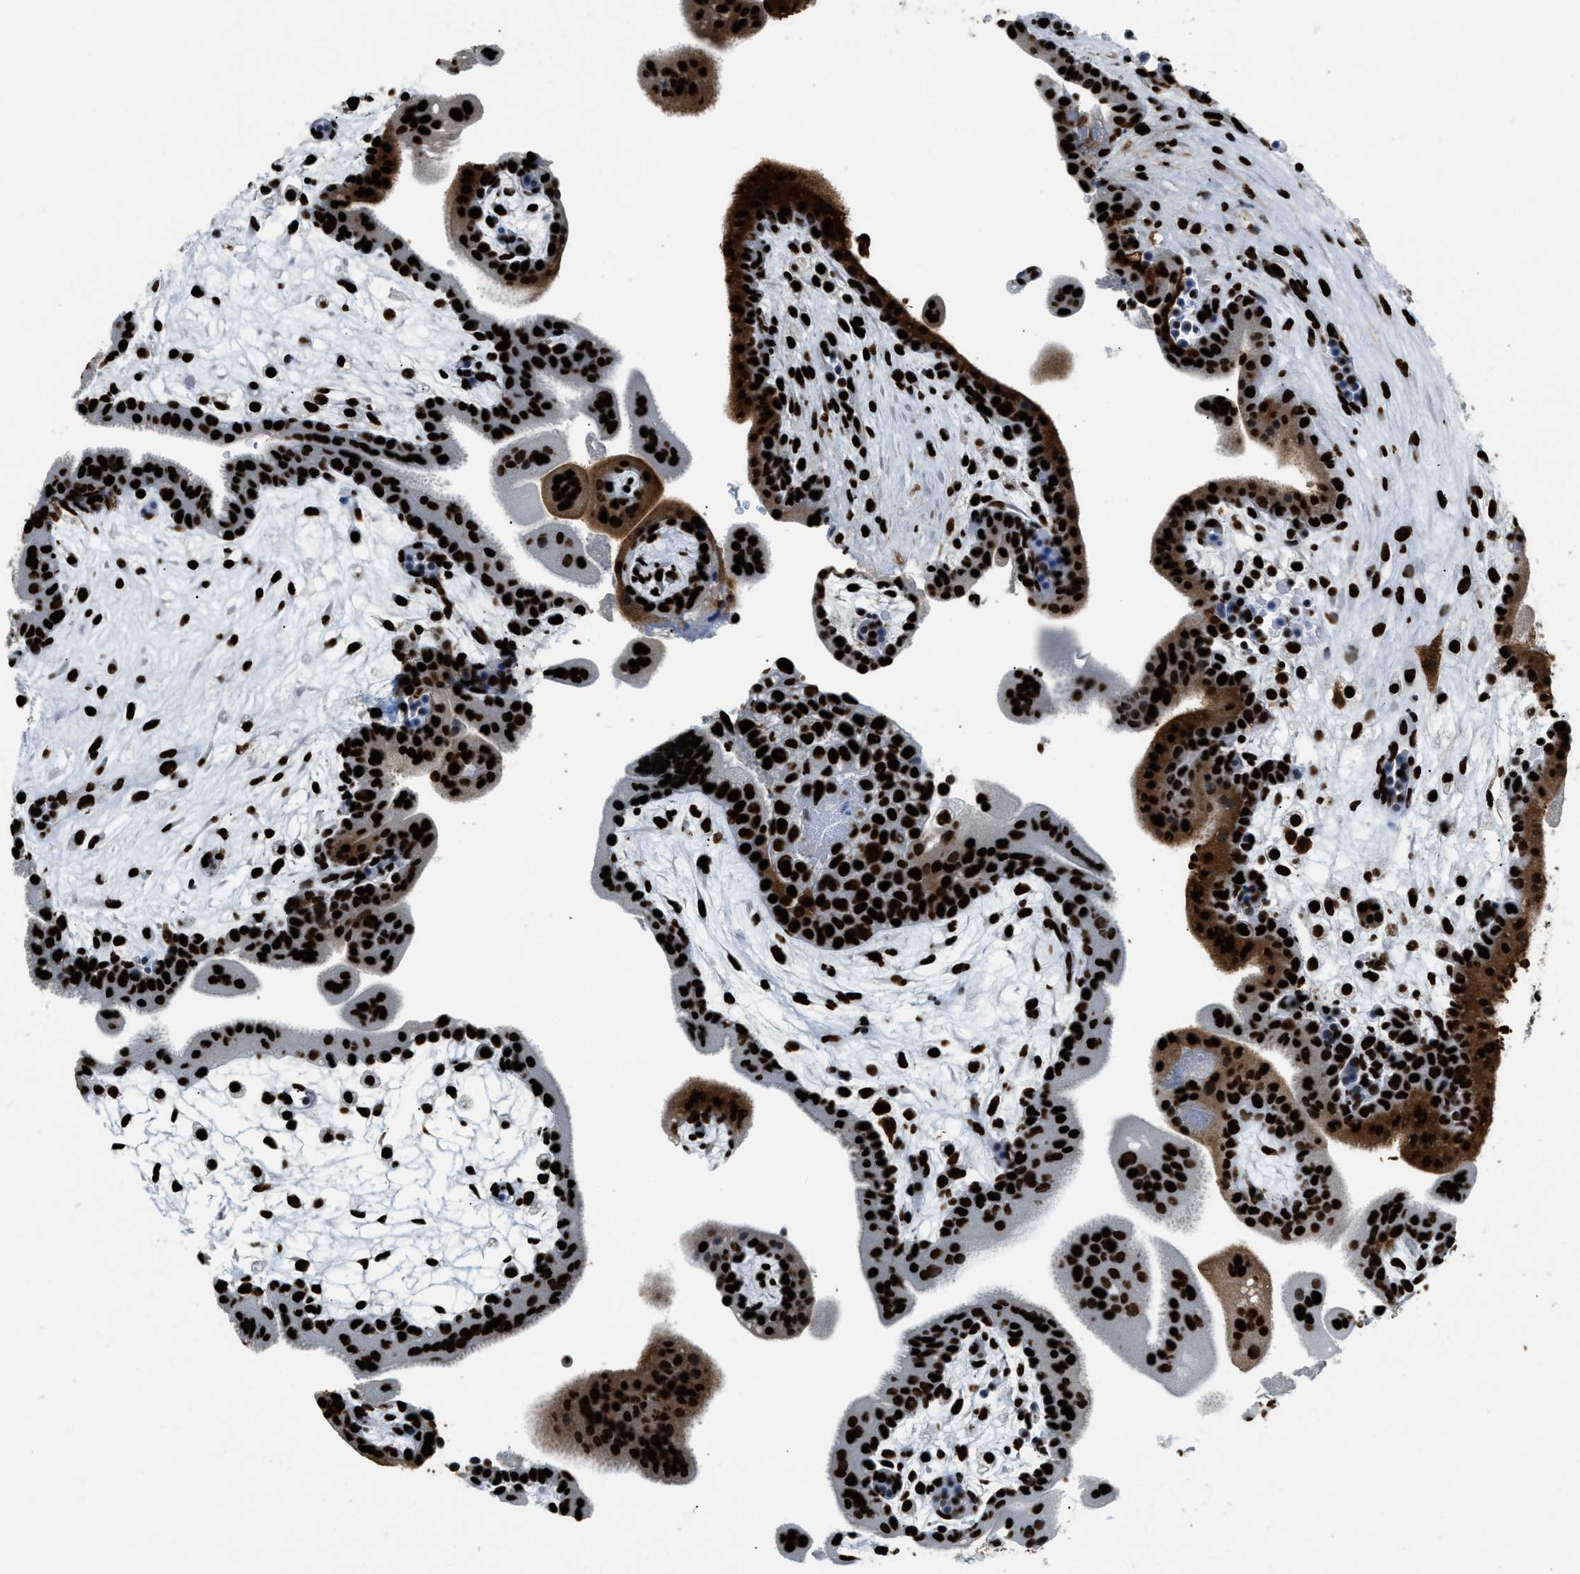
{"staining": {"intensity": "strong", "quantity": ">75%", "location": "cytoplasmic/membranous,nuclear"}, "tissue": "placenta", "cell_type": "Trophoblastic cells", "image_type": "normal", "snomed": [{"axis": "morphology", "description": "Normal tissue, NOS"}, {"axis": "topography", "description": "Placenta"}], "caption": "Immunohistochemical staining of normal placenta displays >75% levels of strong cytoplasmic/membranous,nuclear protein expression in about >75% of trophoblastic cells.", "gene": "HNRNPM", "patient": {"sex": "female", "age": 35}}